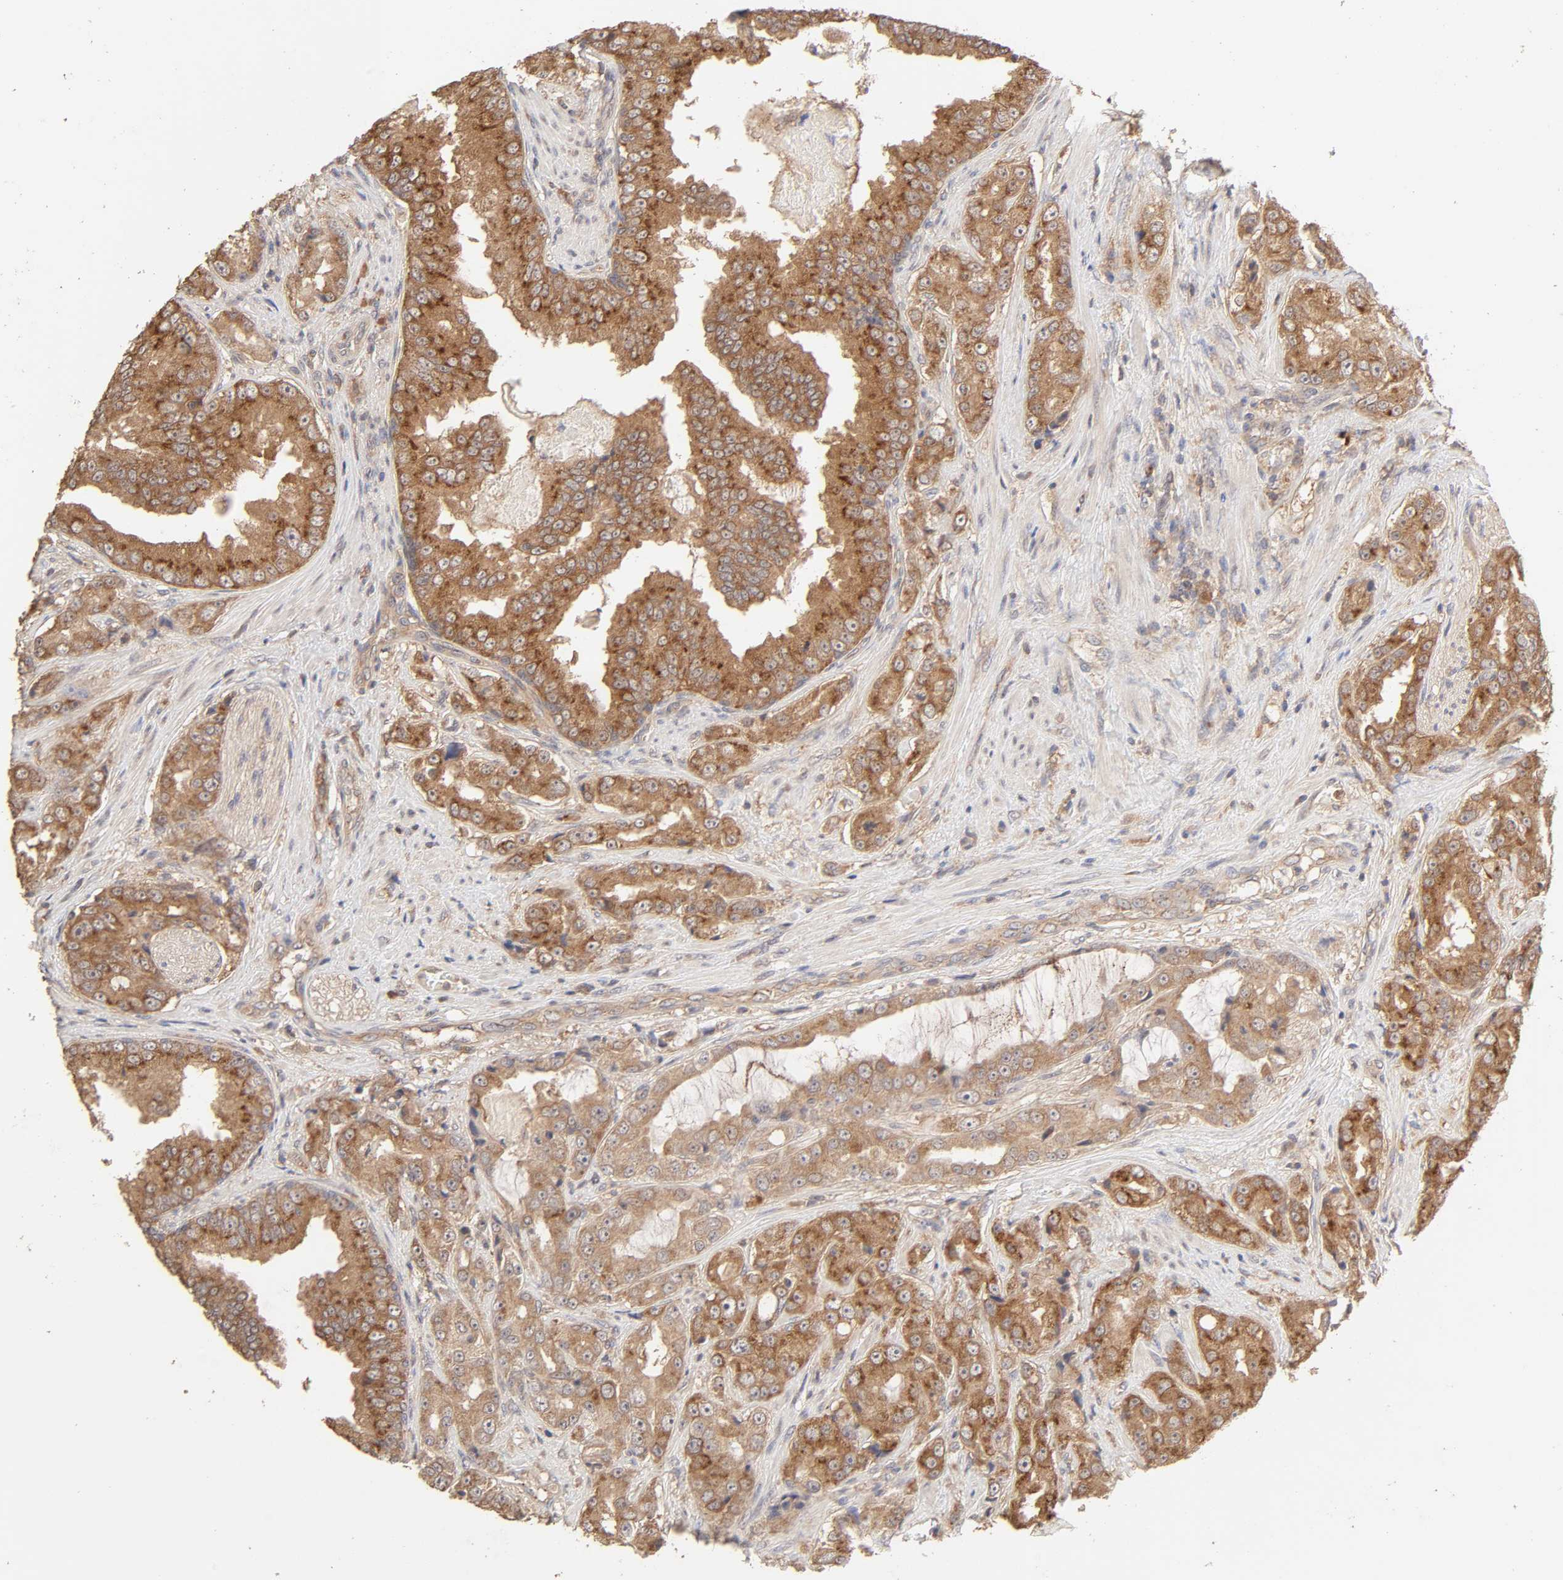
{"staining": {"intensity": "moderate", "quantity": ">75%", "location": "cytoplasmic/membranous"}, "tissue": "prostate cancer", "cell_type": "Tumor cells", "image_type": "cancer", "snomed": [{"axis": "morphology", "description": "Adenocarcinoma, High grade"}, {"axis": "topography", "description": "Prostate"}], "caption": "Prostate cancer tissue shows moderate cytoplasmic/membranous expression in about >75% of tumor cells, visualized by immunohistochemistry.", "gene": "AP1G2", "patient": {"sex": "male", "age": 73}}